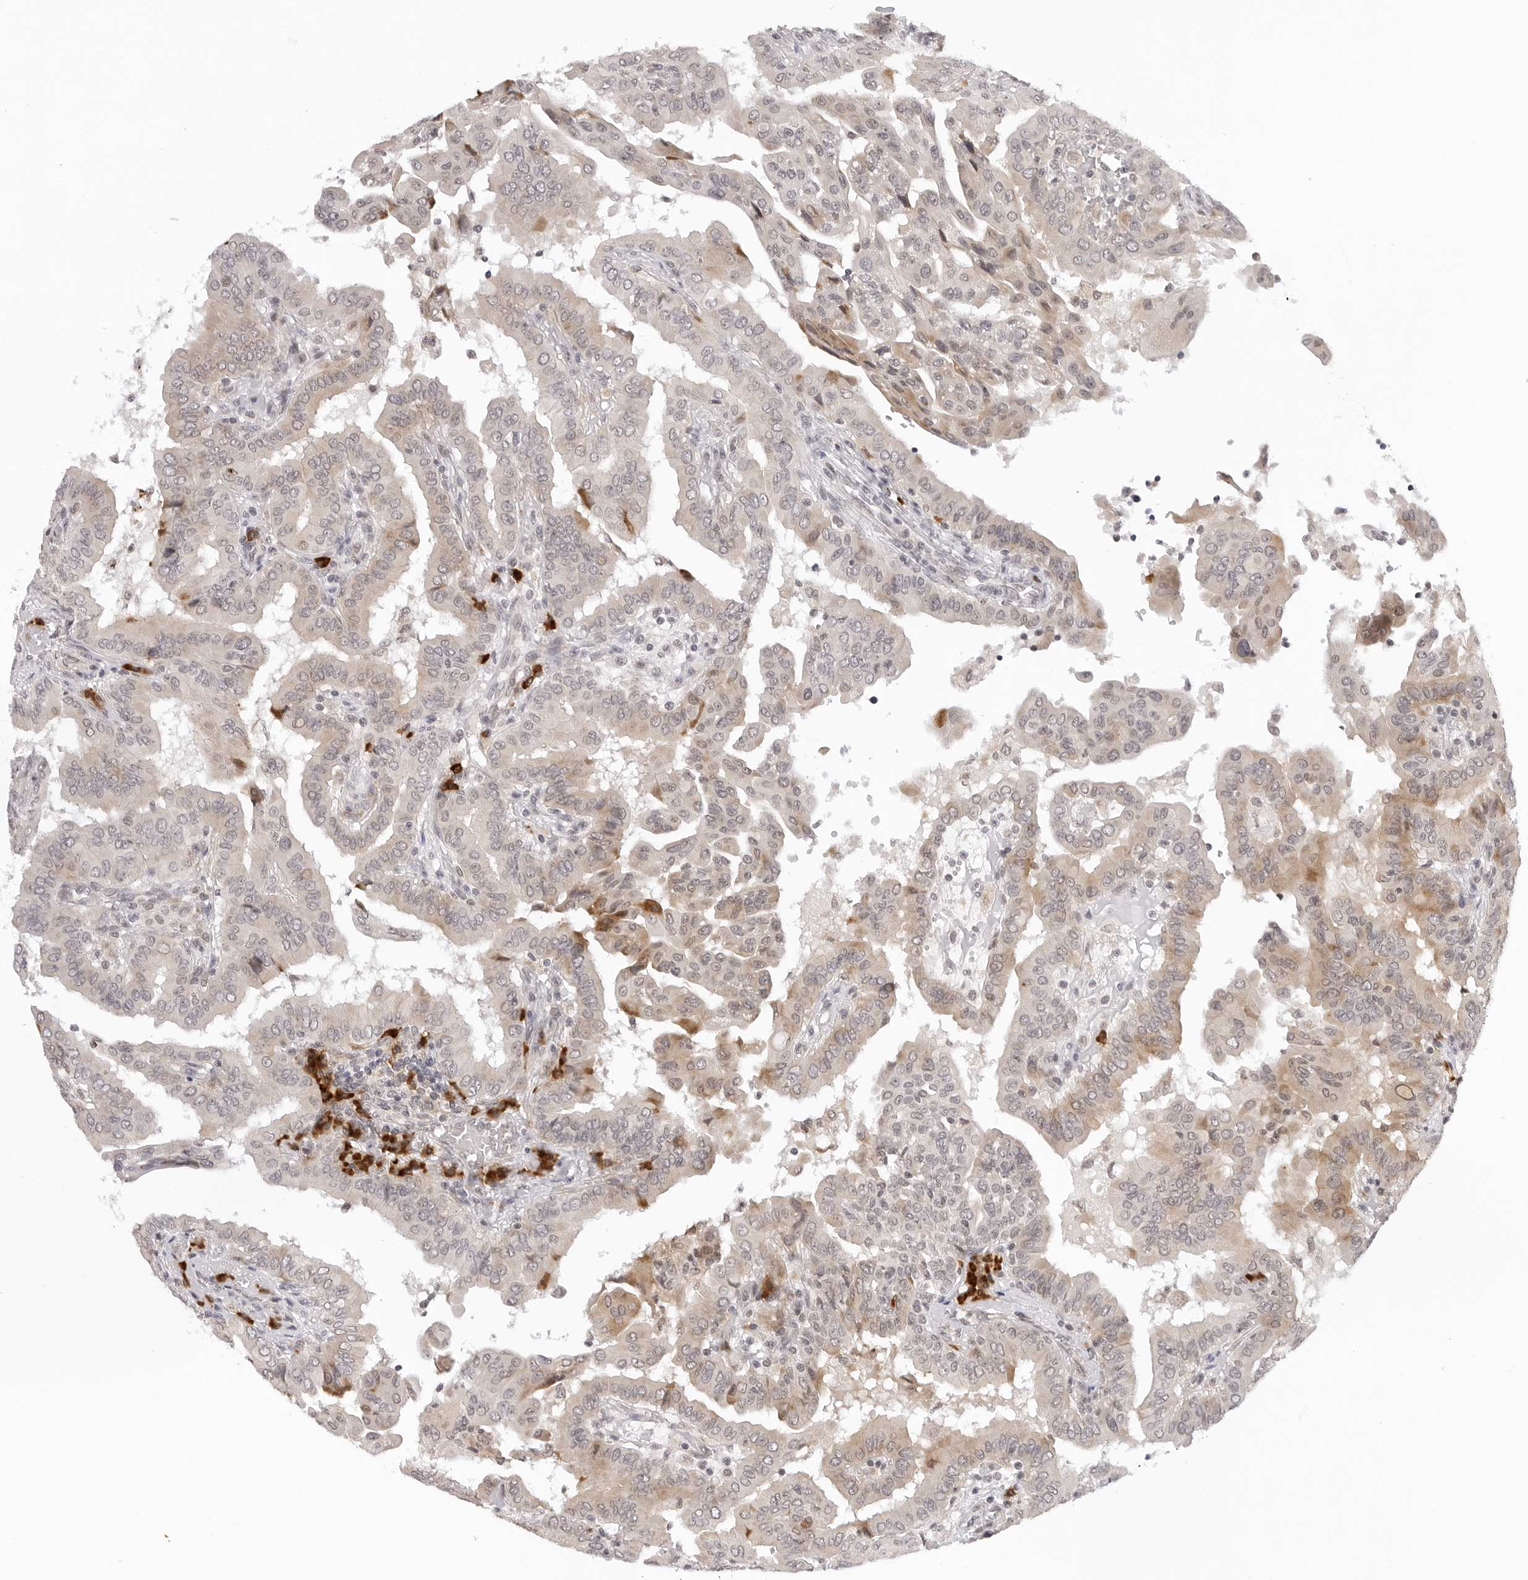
{"staining": {"intensity": "moderate", "quantity": "25%-75%", "location": "cytoplasmic/membranous"}, "tissue": "thyroid cancer", "cell_type": "Tumor cells", "image_type": "cancer", "snomed": [{"axis": "morphology", "description": "Papillary adenocarcinoma, NOS"}, {"axis": "topography", "description": "Thyroid gland"}], "caption": "Immunohistochemical staining of human papillary adenocarcinoma (thyroid) displays medium levels of moderate cytoplasmic/membranous staining in approximately 25%-75% of tumor cells.", "gene": "IL17RA", "patient": {"sex": "male", "age": 33}}